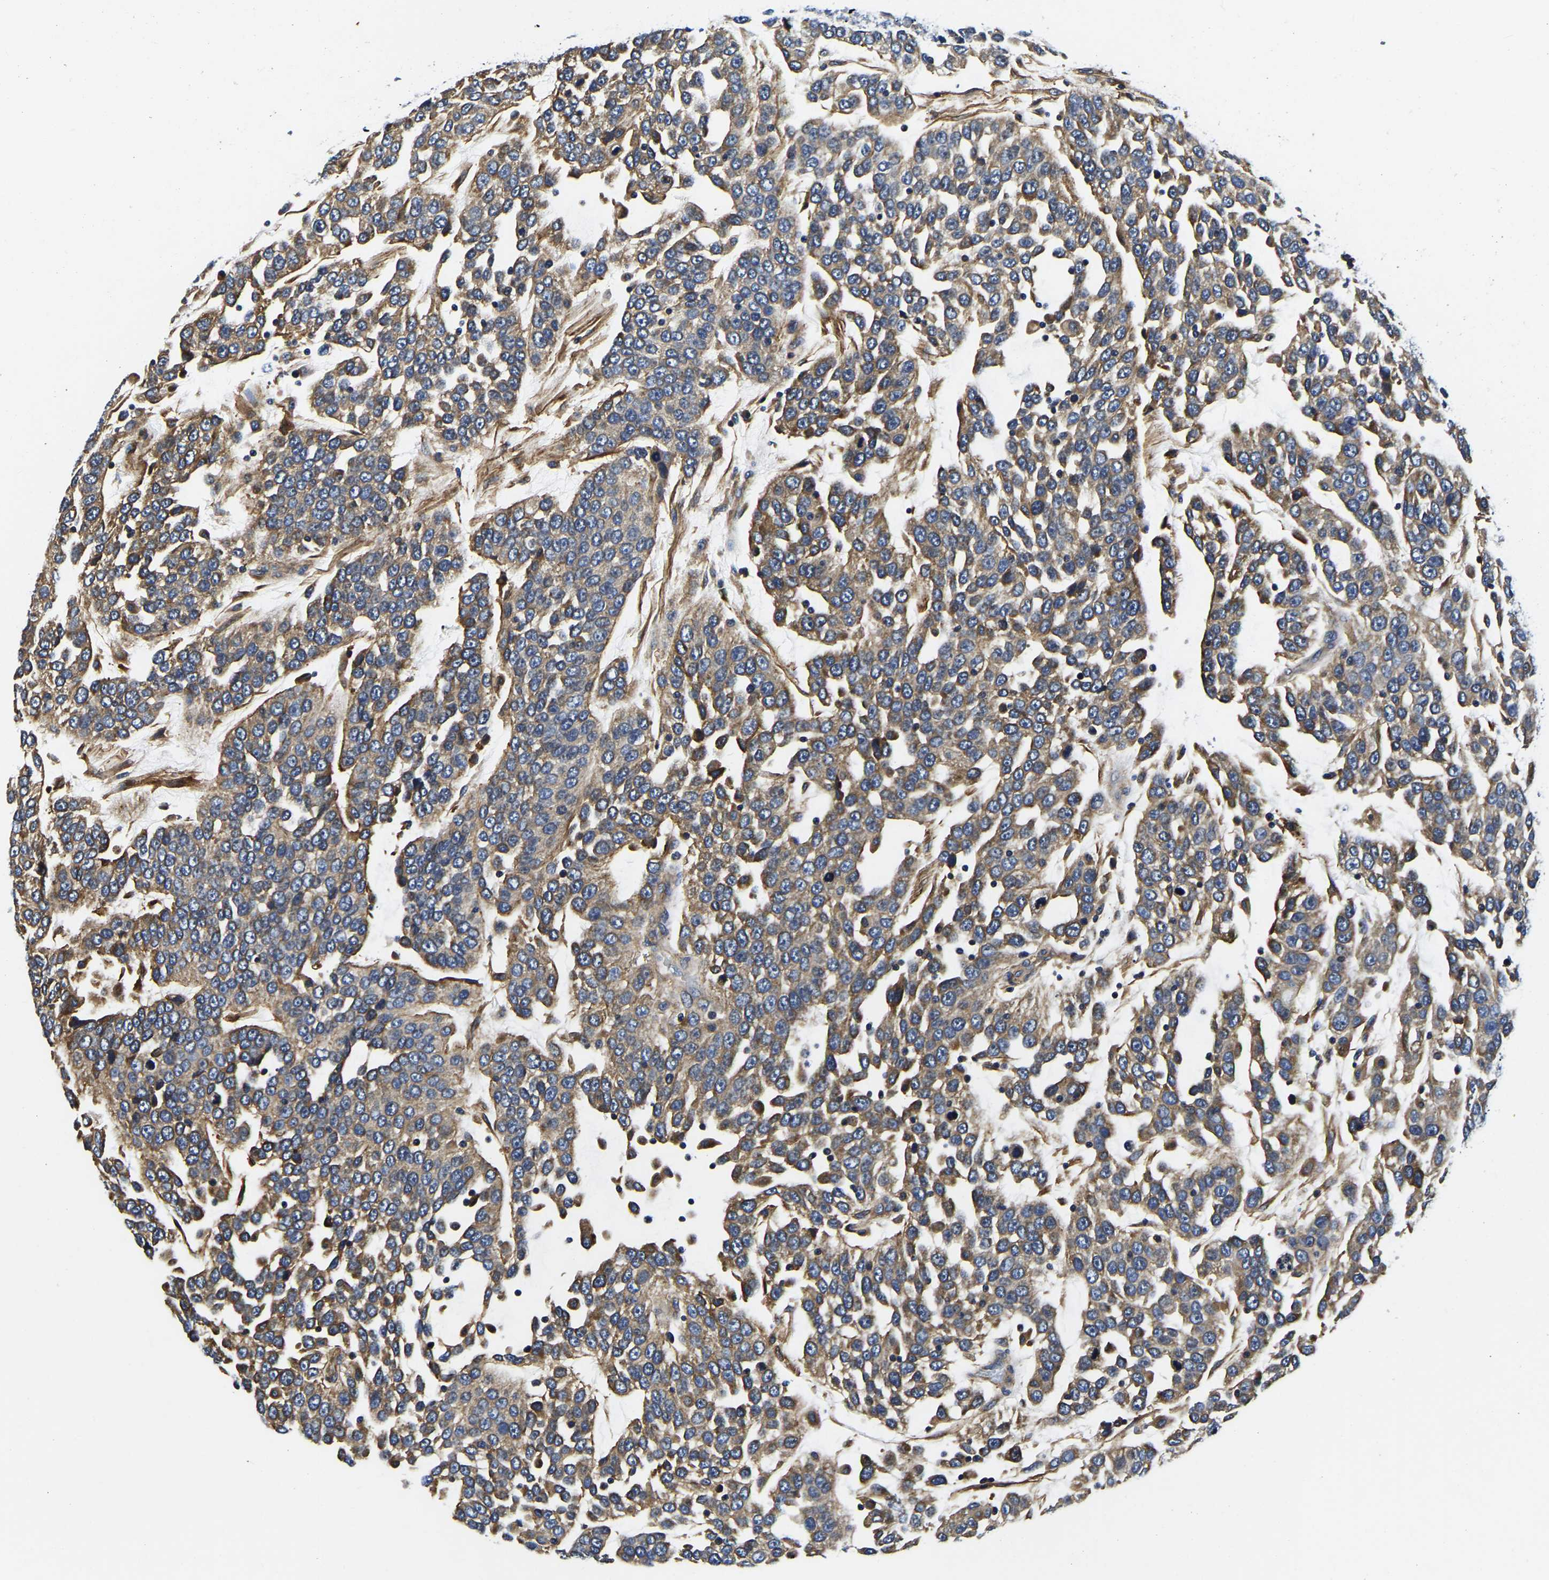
{"staining": {"intensity": "moderate", "quantity": ">75%", "location": "cytoplasmic/membranous"}, "tissue": "urothelial cancer", "cell_type": "Tumor cells", "image_type": "cancer", "snomed": [{"axis": "morphology", "description": "Urothelial carcinoma, High grade"}, {"axis": "topography", "description": "Urinary bladder"}], "caption": "Brown immunohistochemical staining in urothelial cancer demonstrates moderate cytoplasmic/membranous expression in about >75% of tumor cells.", "gene": "KCTD17", "patient": {"sex": "female", "age": 80}}